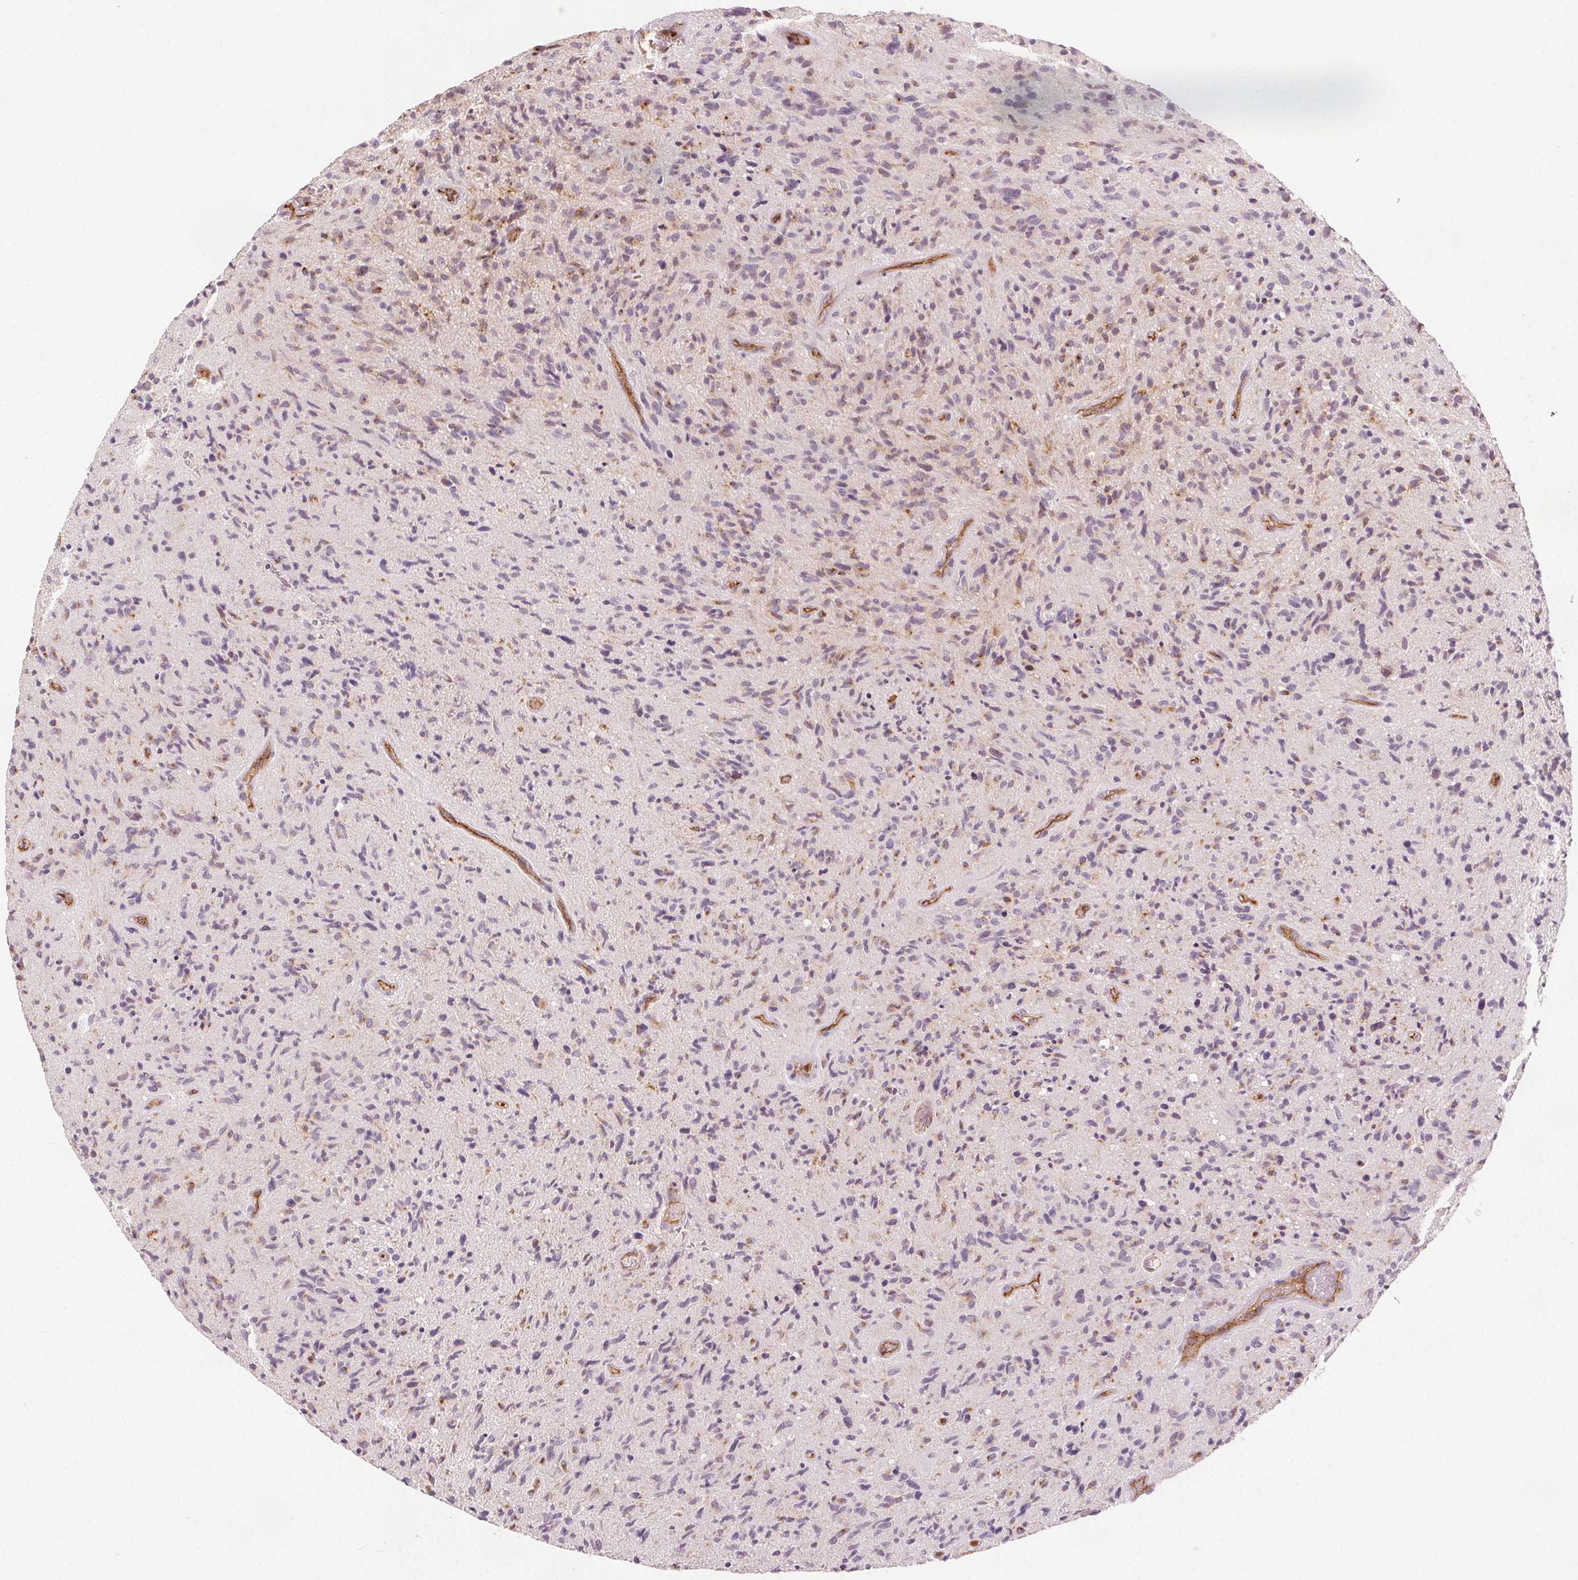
{"staining": {"intensity": "negative", "quantity": "none", "location": "none"}, "tissue": "glioma", "cell_type": "Tumor cells", "image_type": "cancer", "snomed": [{"axis": "morphology", "description": "Glioma, malignant, High grade"}, {"axis": "topography", "description": "Brain"}], "caption": "Immunohistochemistry photomicrograph of neoplastic tissue: human malignant glioma (high-grade) stained with DAB (3,3'-diaminobenzidine) shows no significant protein staining in tumor cells. (DAB IHC, high magnification).", "gene": "PODXL", "patient": {"sex": "male", "age": 54}}